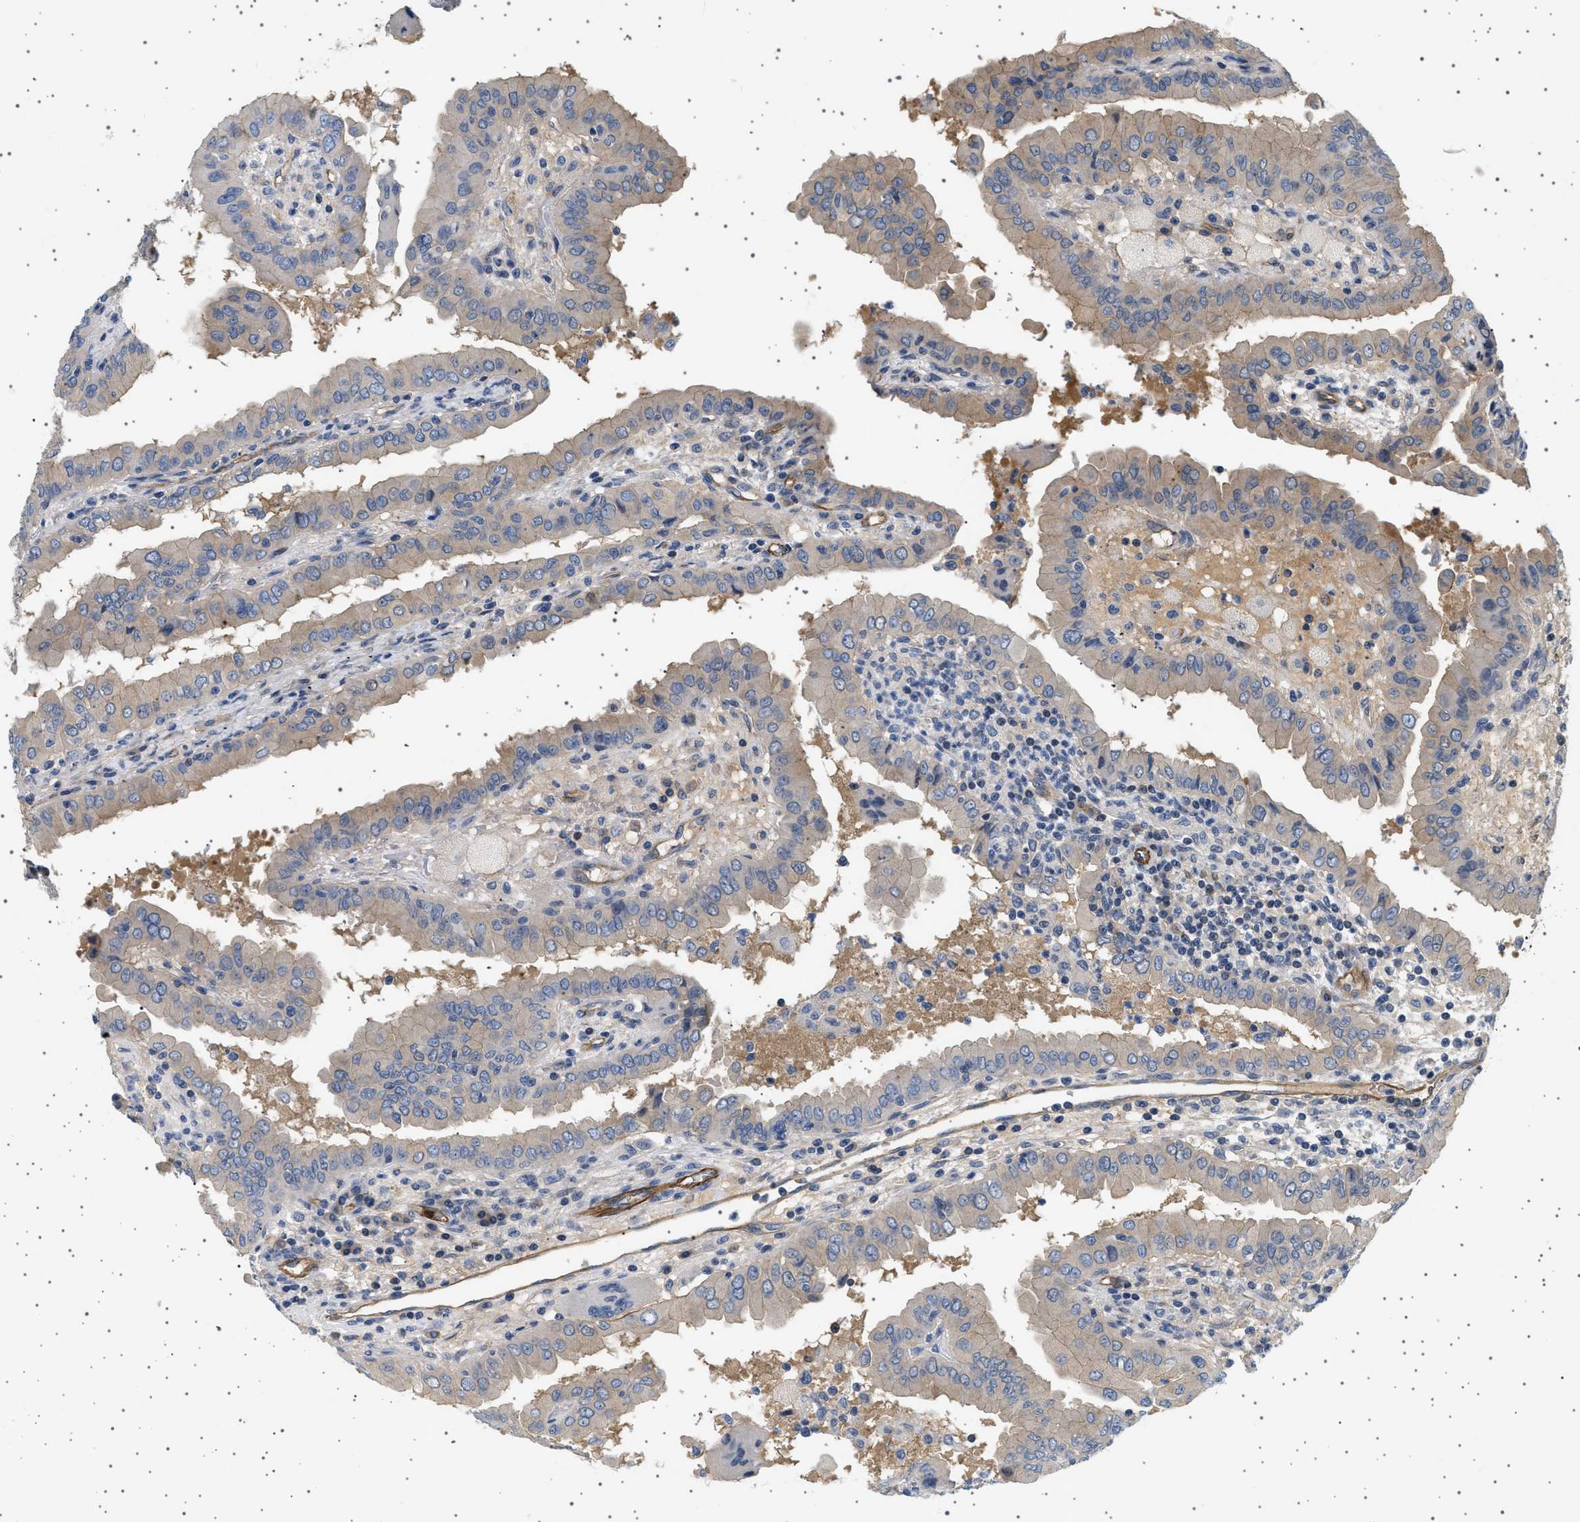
{"staining": {"intensity": "weak", "quantity": "25%-75%", "location": "cytoplasmic/membranous"}, "tissue": "thyroid cancer", "cell_type": "Tumor cells", "image_type": "cancer", "snomed": [{"axis": "morphology", "description": "Papillary adenocarcinoma, NOS"}, {"axis": "topography", "description": "Thyroid gland"}], "caption": "Immunohistochemistry staining of thyroid cancer, which demonstrates low levels of weak cytoplasmic/membranous positivity in approximately 25%-75% of tumor cells indicating weak cytoplasmic/membranous protein expression. The staining was performed using DAB (brown) for protein detection and nuclei were counterstained in hematoxylin (blue).", "gene": "PLPP6", "patient": {"sex": "male", "age": 33}}